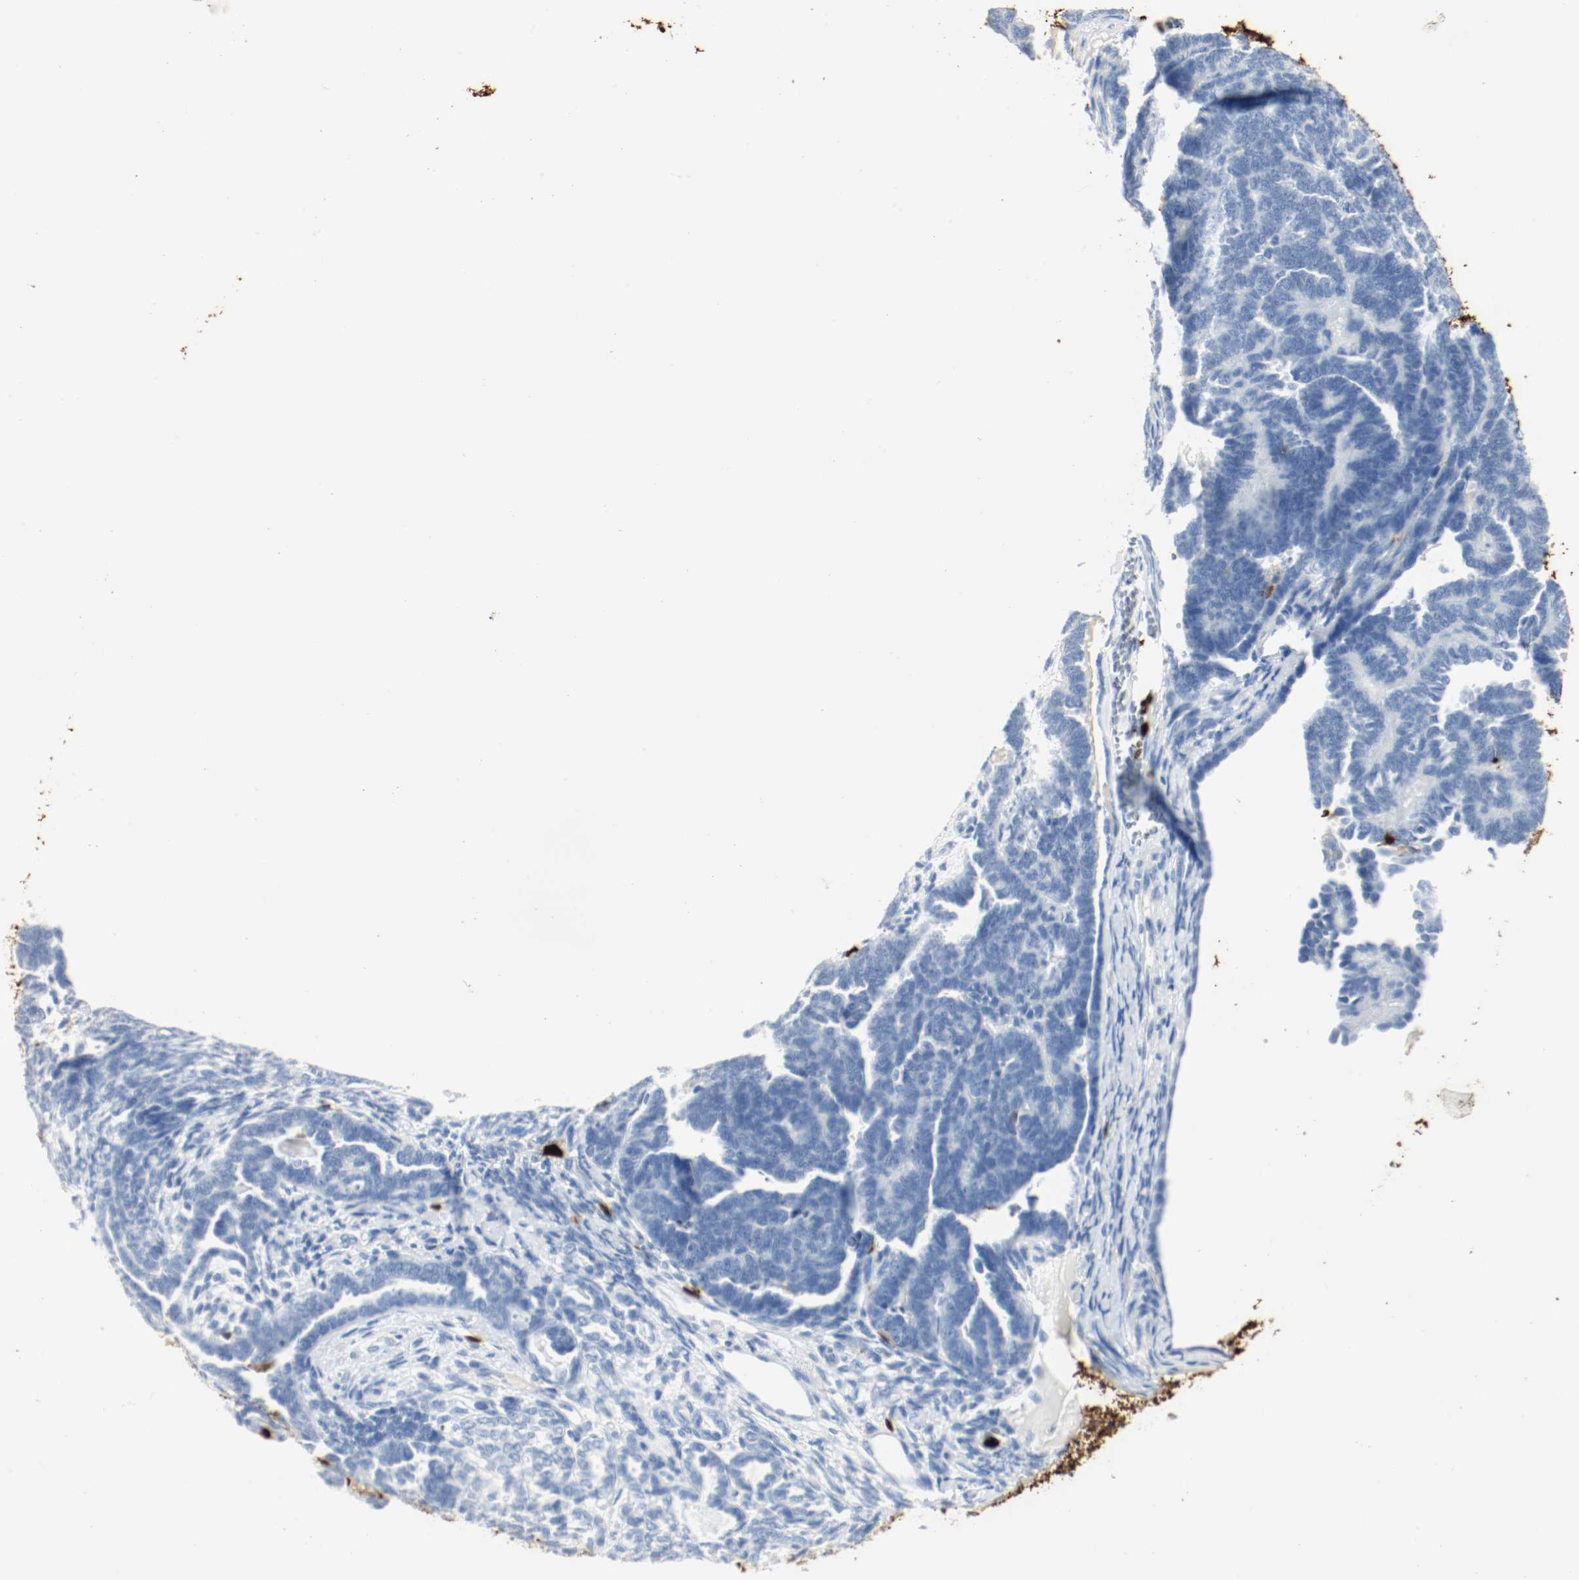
{"staining": {"intensity": "negative", "quantity": "none", "location": "none"}, "tissue": "endometrial cancer", "cell_type": "Tumor cells", "image_type": "cancer", "snomed": [{"axis": "morphology", "description": "Neoplasm, malignant, NOS"}, {"axis": "topography", "description": "Endometrium"}], "caption": "IHC of human endometrial cancer (neoplasm (malignant)) displays no positivity in tumor cells.", "gene": "S100A9", "patient": {"sex": "female", "age": 74}}